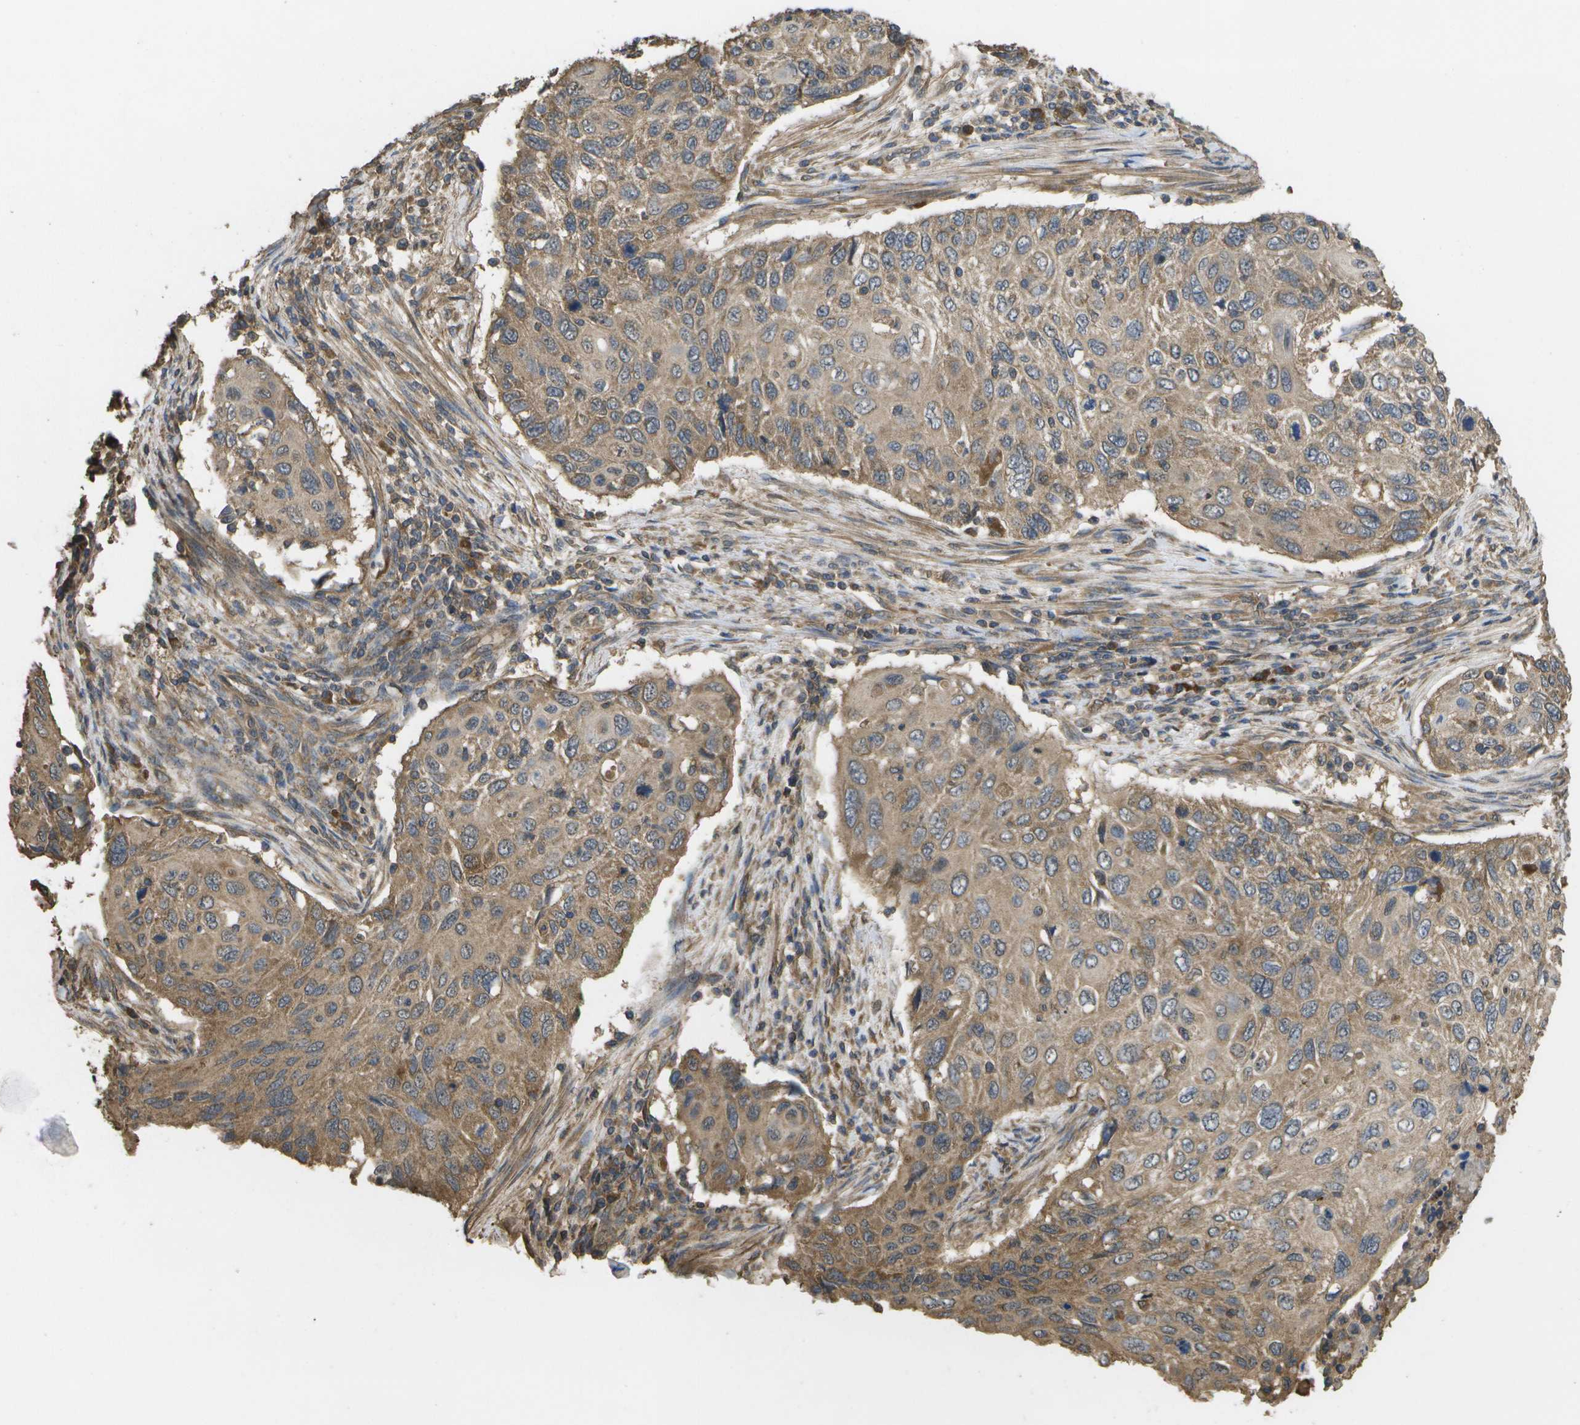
{"staining": {"intensity": "moderate", "quantity": ">75%", "location": "cytoplasmic/membranous"}, "tissue": "cervical cancer", "cell_type": "Tumor cells", "image_type": "cancer", "snomed": [{"axis": "morphology", "description": "Squamous cell carcinoma, NOS"}, {"axis": "topography", "description": "Cervix"}], "caption": "A photomicrograph of human cervical squamous cell carcinoma stained for a protein reveals moderate cytoplasmic/membranous brown staining in tumor cells.", "gene": "SACS", "patient": {"sex": "female", "age": 70}}